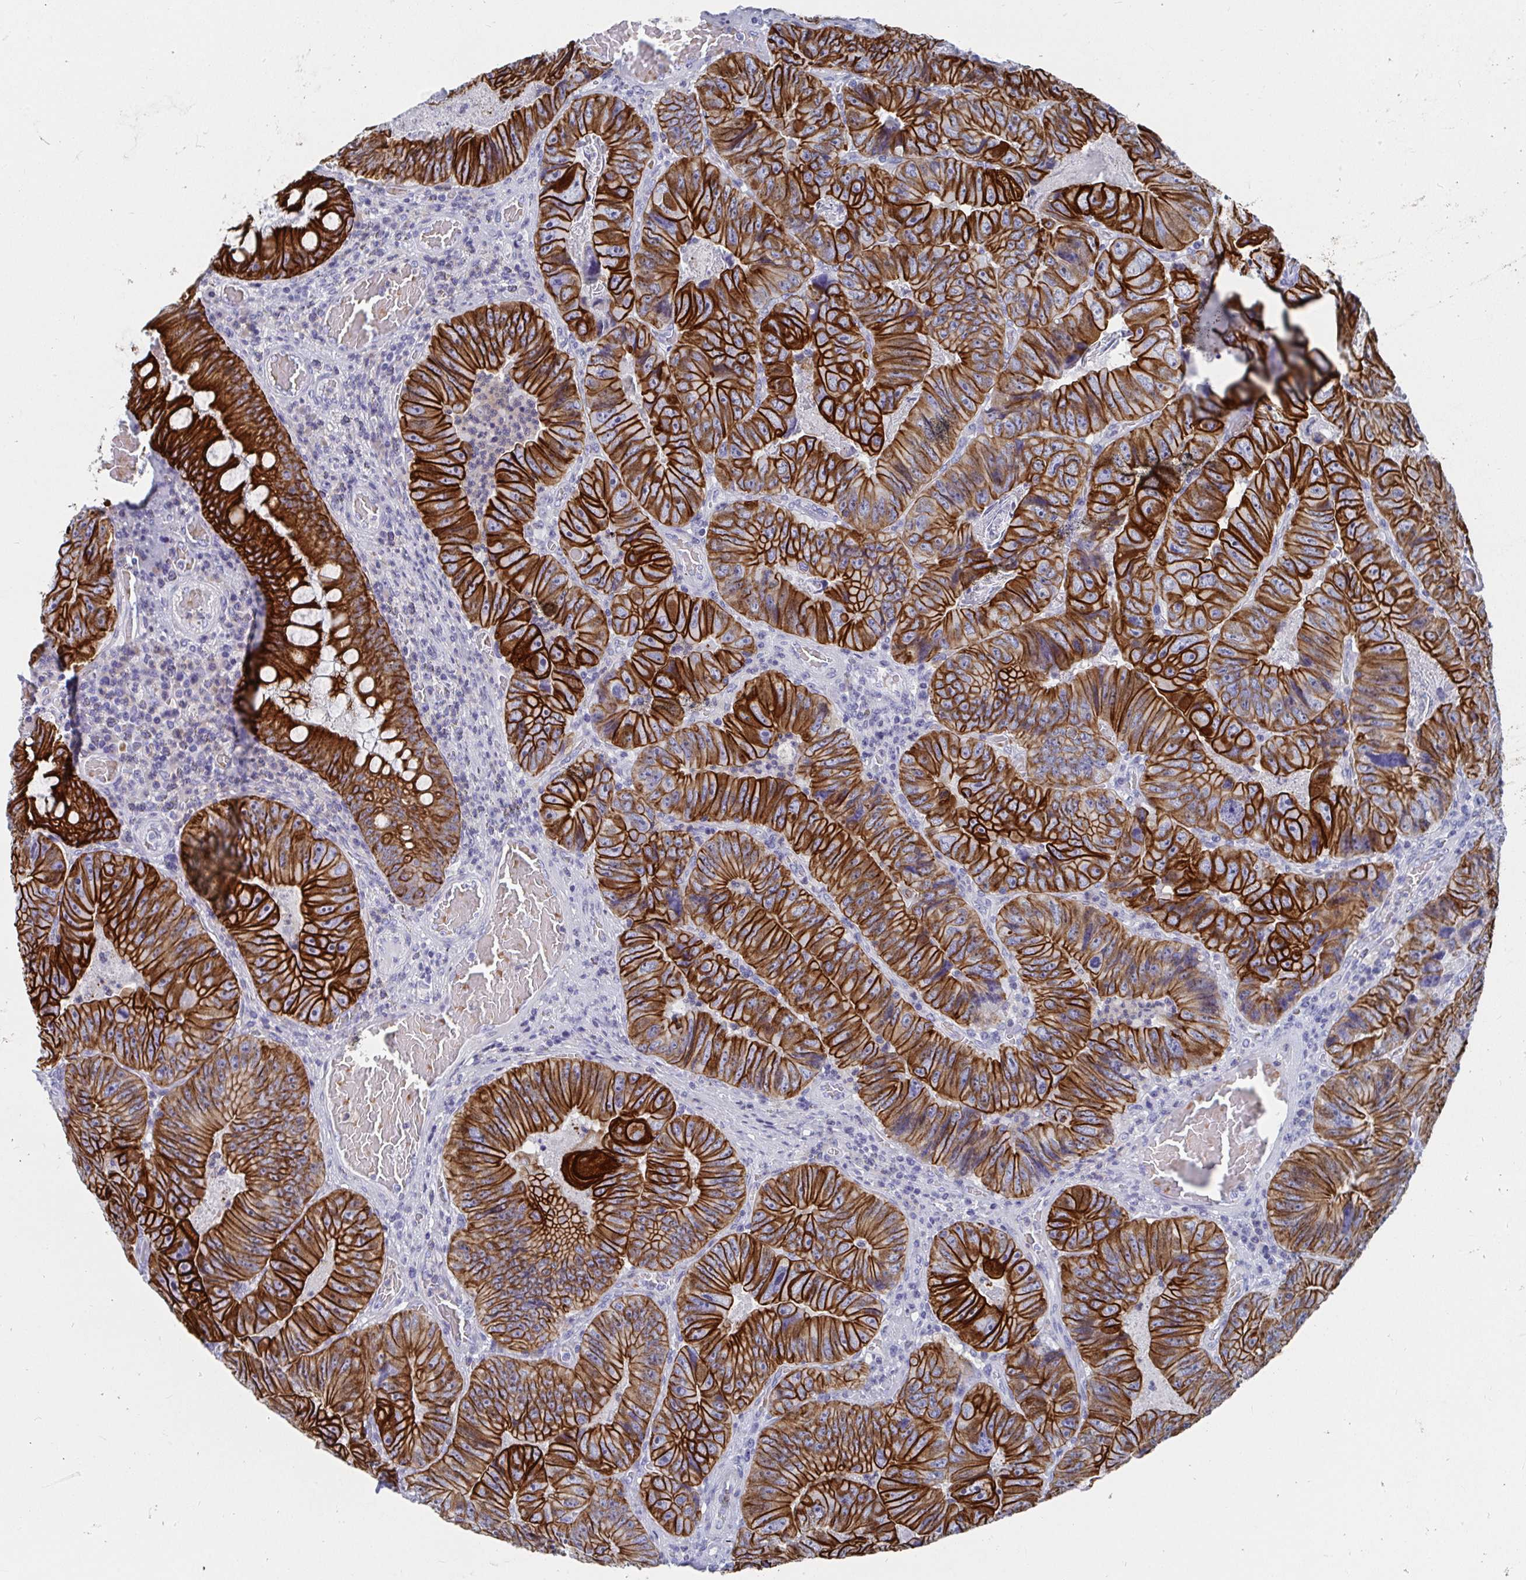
{"staining": {"intensity": "strong", "quantity": ">75%", "location": "cytoplasmic/membranous"}, "tissue": "colorectal cancer", "cell_type": "Tumor cells", "image_type": "cancer", "snomed": [{"axis": "morphology", "description": "Adenocarcinoma, NOS"}, {"axis": "topography", "description": "Colon"}], "caption": "Colorectal adenocarcinoma stained for a protein reveals strong cytoplasmic/membranous positivity in tumor cells.", "gene": "CLDN8", "patient": {"sex": "female", "age": 84}}